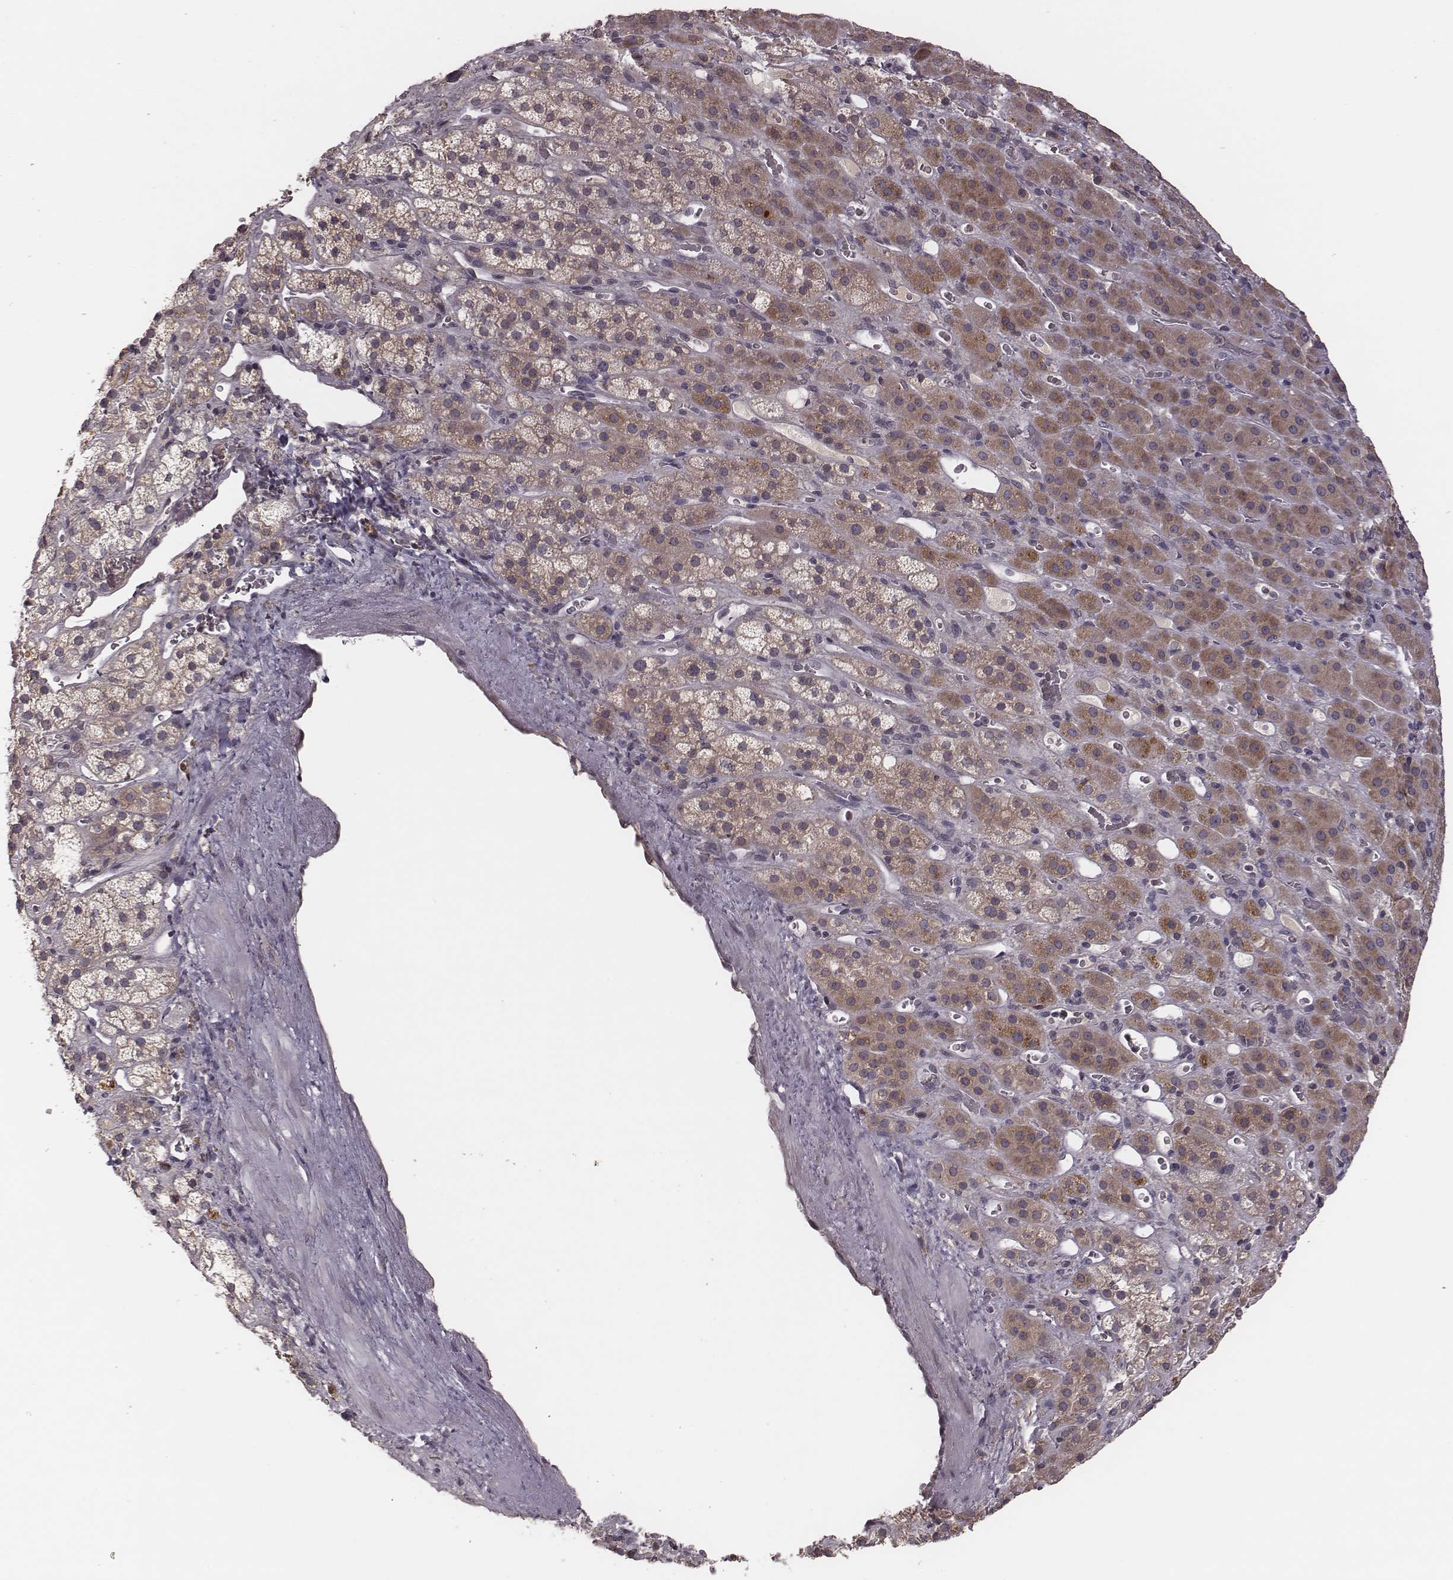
{"staining": {"intensity": "moderate", "quantity": "25%-75%", "location": "cytoplasmic/membranous"}, "tissue": "adrenal gland", "cell_type": "Glandular cells", "image_type": "normal", "snomed": [{"axis": "morphology", "description": "Normal tissue, NOS"}, {"axis": "topography", "description": "Adrenal gland"}], "caption": "Glandular cells show moderate cytoplasmic/membranous positivity in approximately 25%-75% of cells in benign adrenal gland. The staining was performed using DAB (3,3'-diaminobenzidine), with brown indicating positive protein expression. Nuclei are stained blue with hematoxylin.", "gene": "P2RX5", "patient": {"sex": "male", "age": 57}}